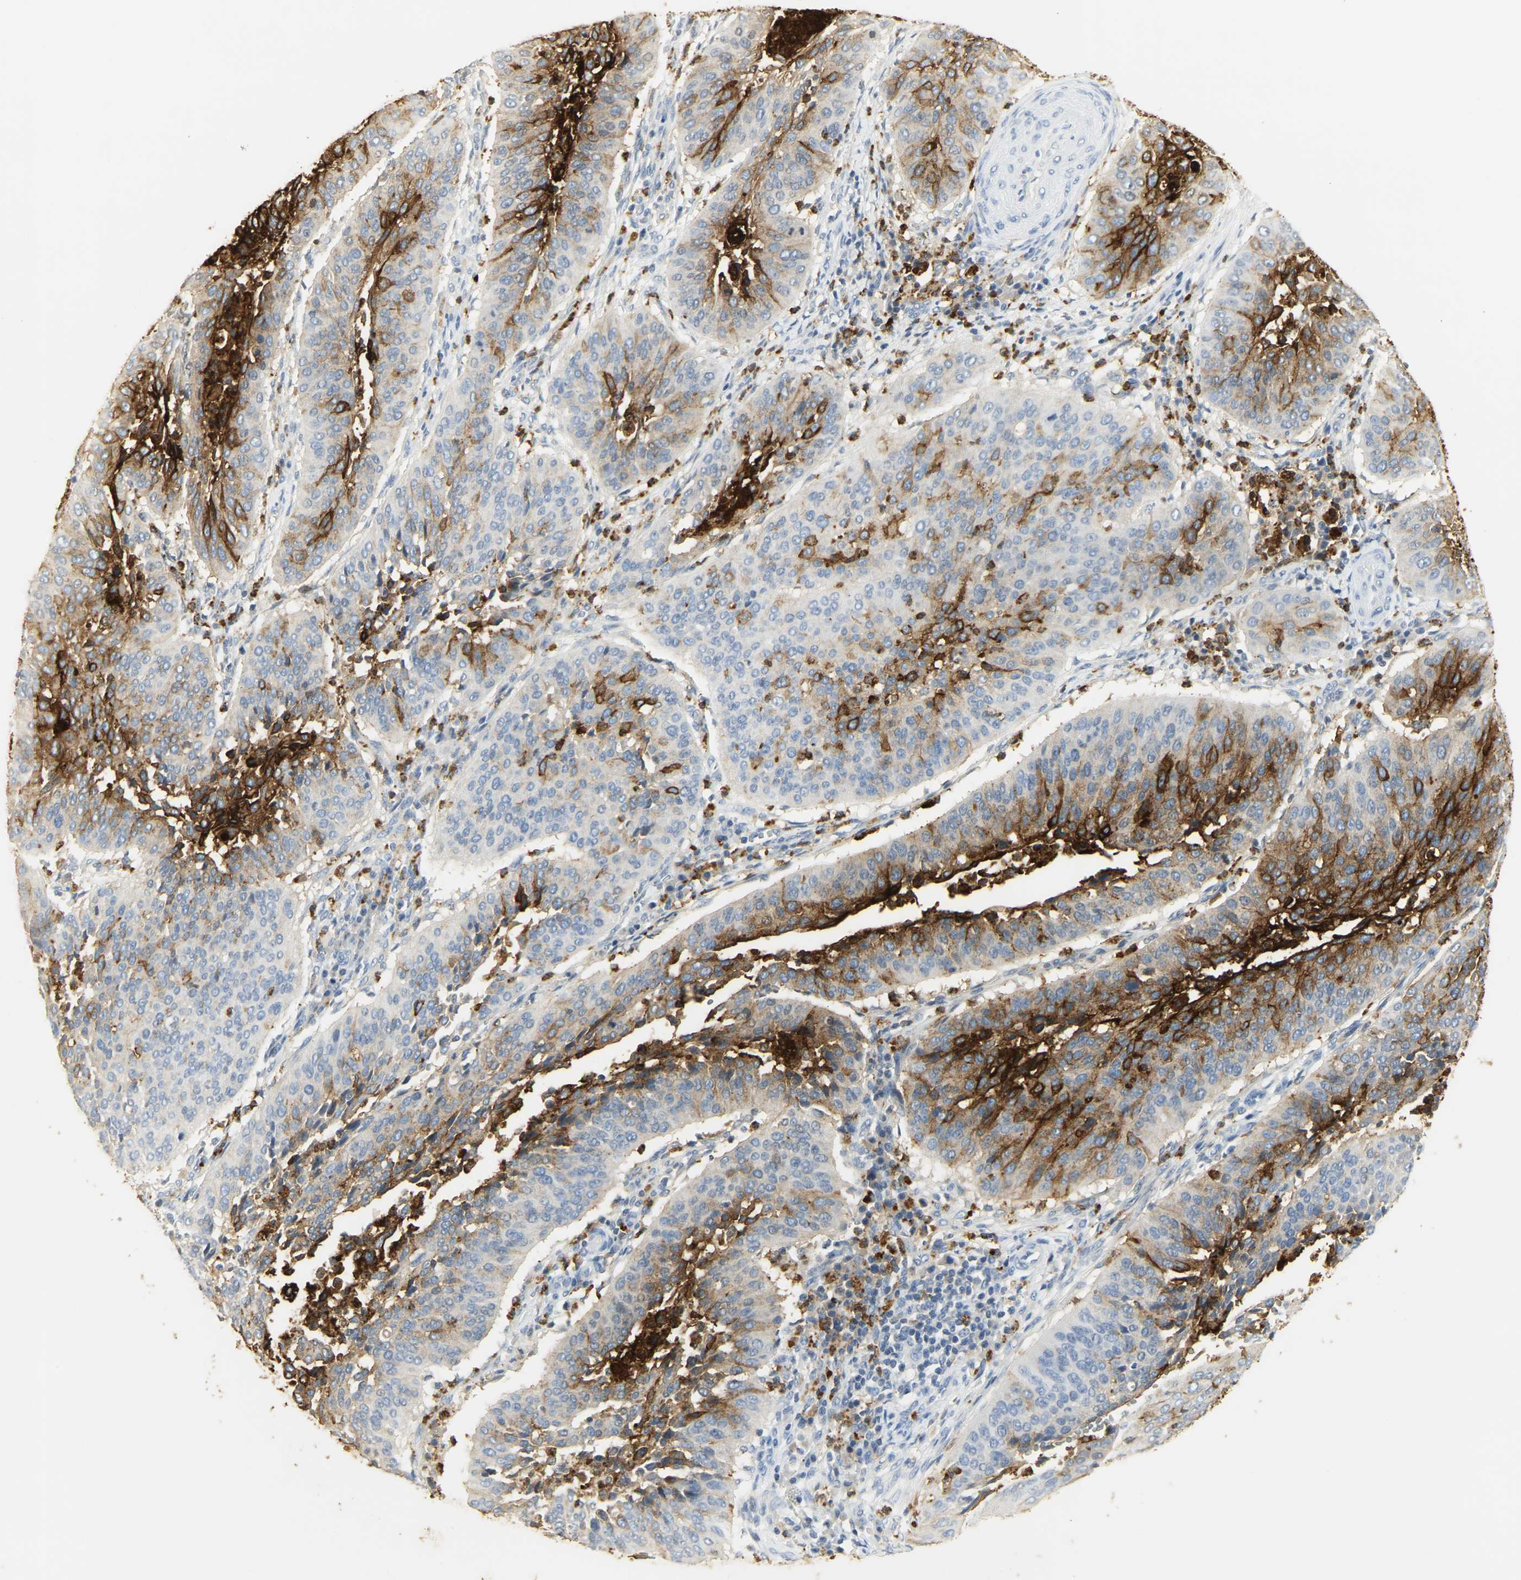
{"staining": {"intensity": "strong", "quantity": ">75%", "location": "cytoplasmic/membranous"}, "tissue": "cervical cancer", "cell_type": "Tumor cells", "image_type": "cancer", "snomed": [{"axis": "morphology", "description": "Normal tissue, NOS"}, {"axis": "morphology", "description": "Squamous cell carcinoma, NOS"}, {"axis": "topography", "description": "Cervix"}], "caption": "Strong cytoplasmic/membranous staining for a protein is present in about >75% of tumor cells of cervical squamous cell carcinoma using immunohistochemistry.", "gene": "CEACAM5", "patient": {"sex": "female", "age": 39}}